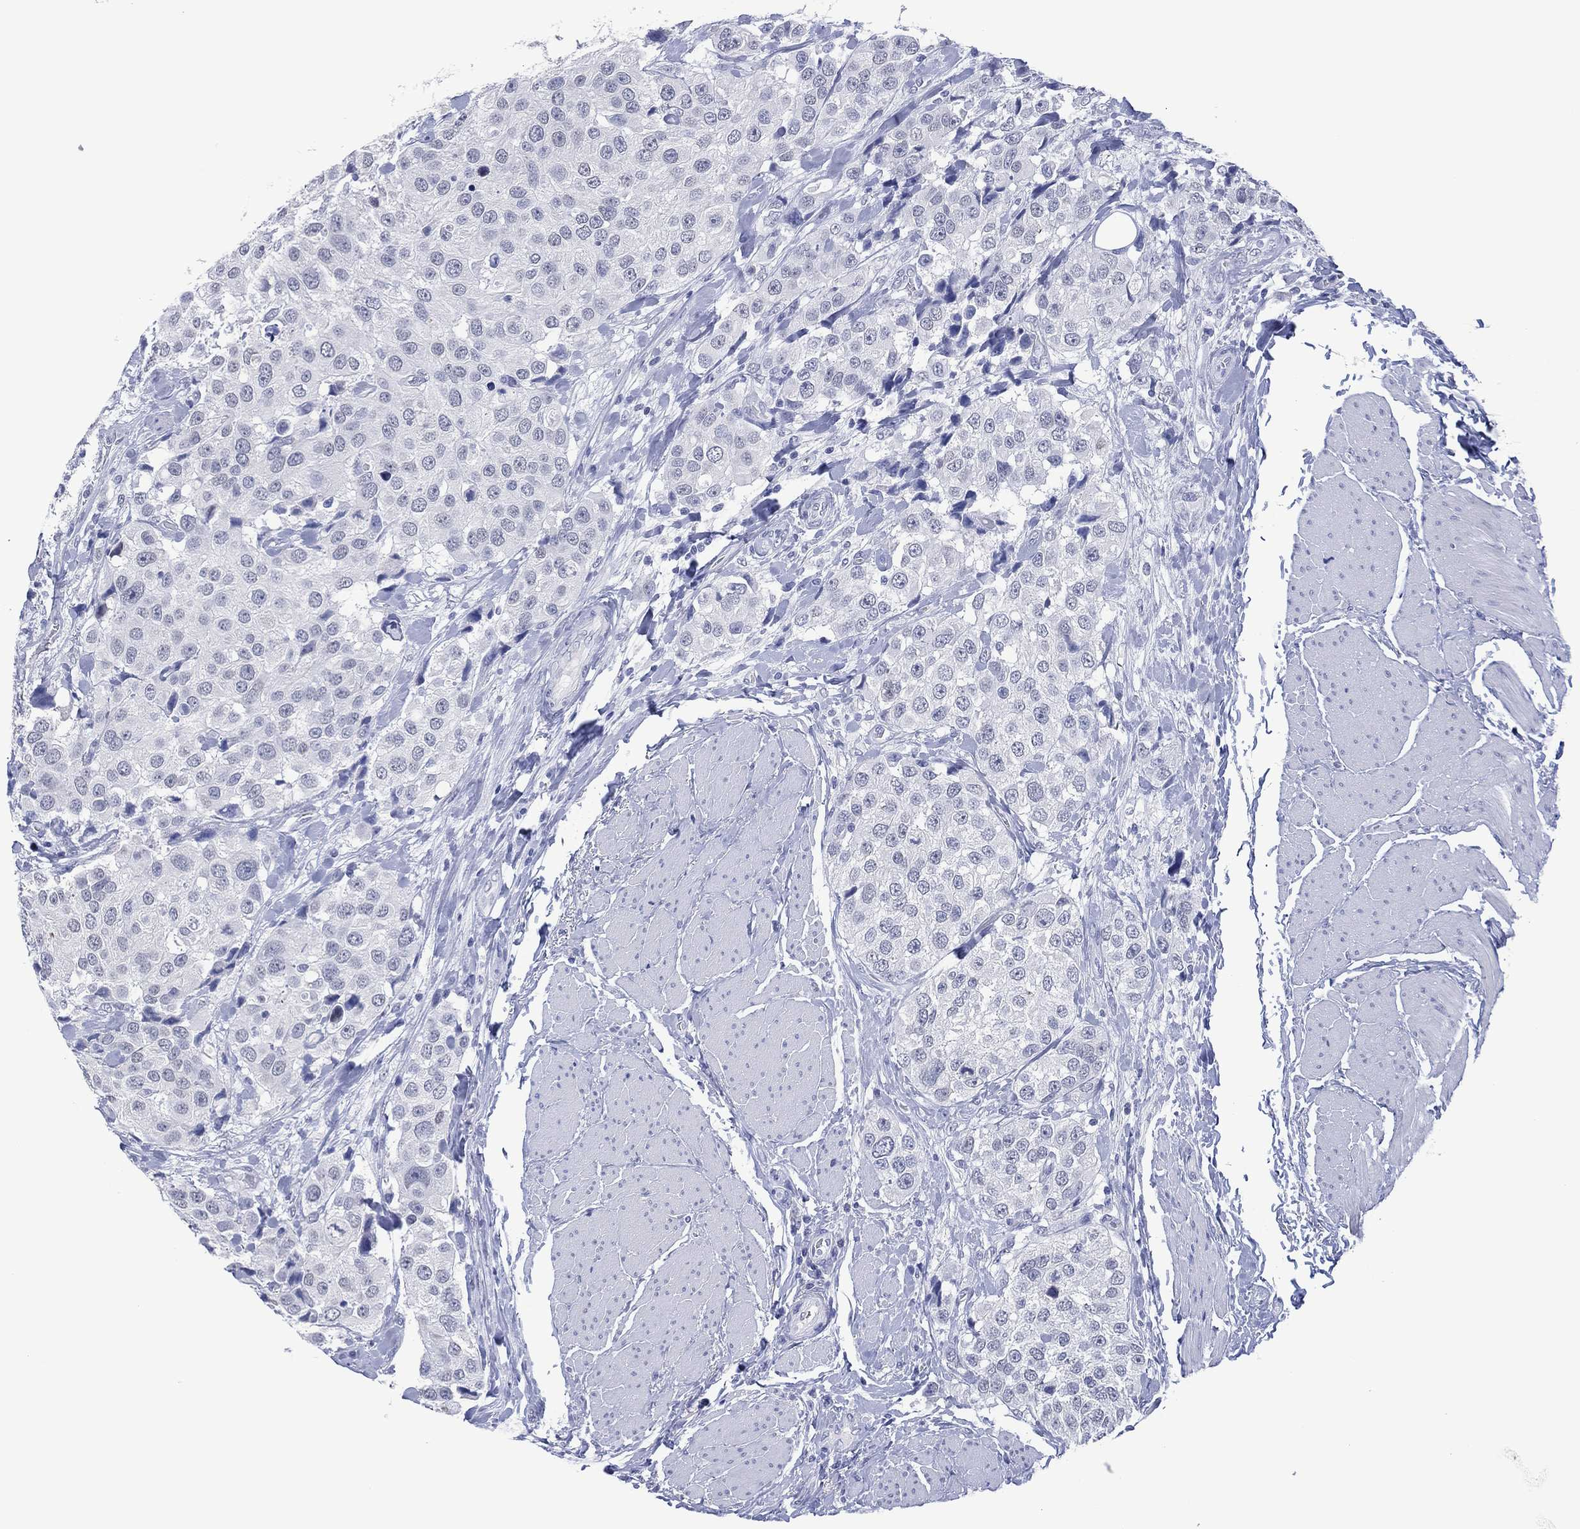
{"staining": {"intensity": "negative", "quantity": "none", "location": "none"}, "tissue": "urothelial cancer", "cell_type": "Tumor cells", "image_type": "cancer", "snomed": [{"axis": "morphology", "description": "Urothelial carcinoma, High grade"}, {"axis": "topography", "description": "Urinary bladder"}], "caption": "High magnification brightfield microscopy of urothelial cancer stained with DAB (brown) and counterstained with hematoxylin (blue): tumor cells show no significant staining.", "gene": "UTF1", "patient": {"sex": "female", "age": 64}}